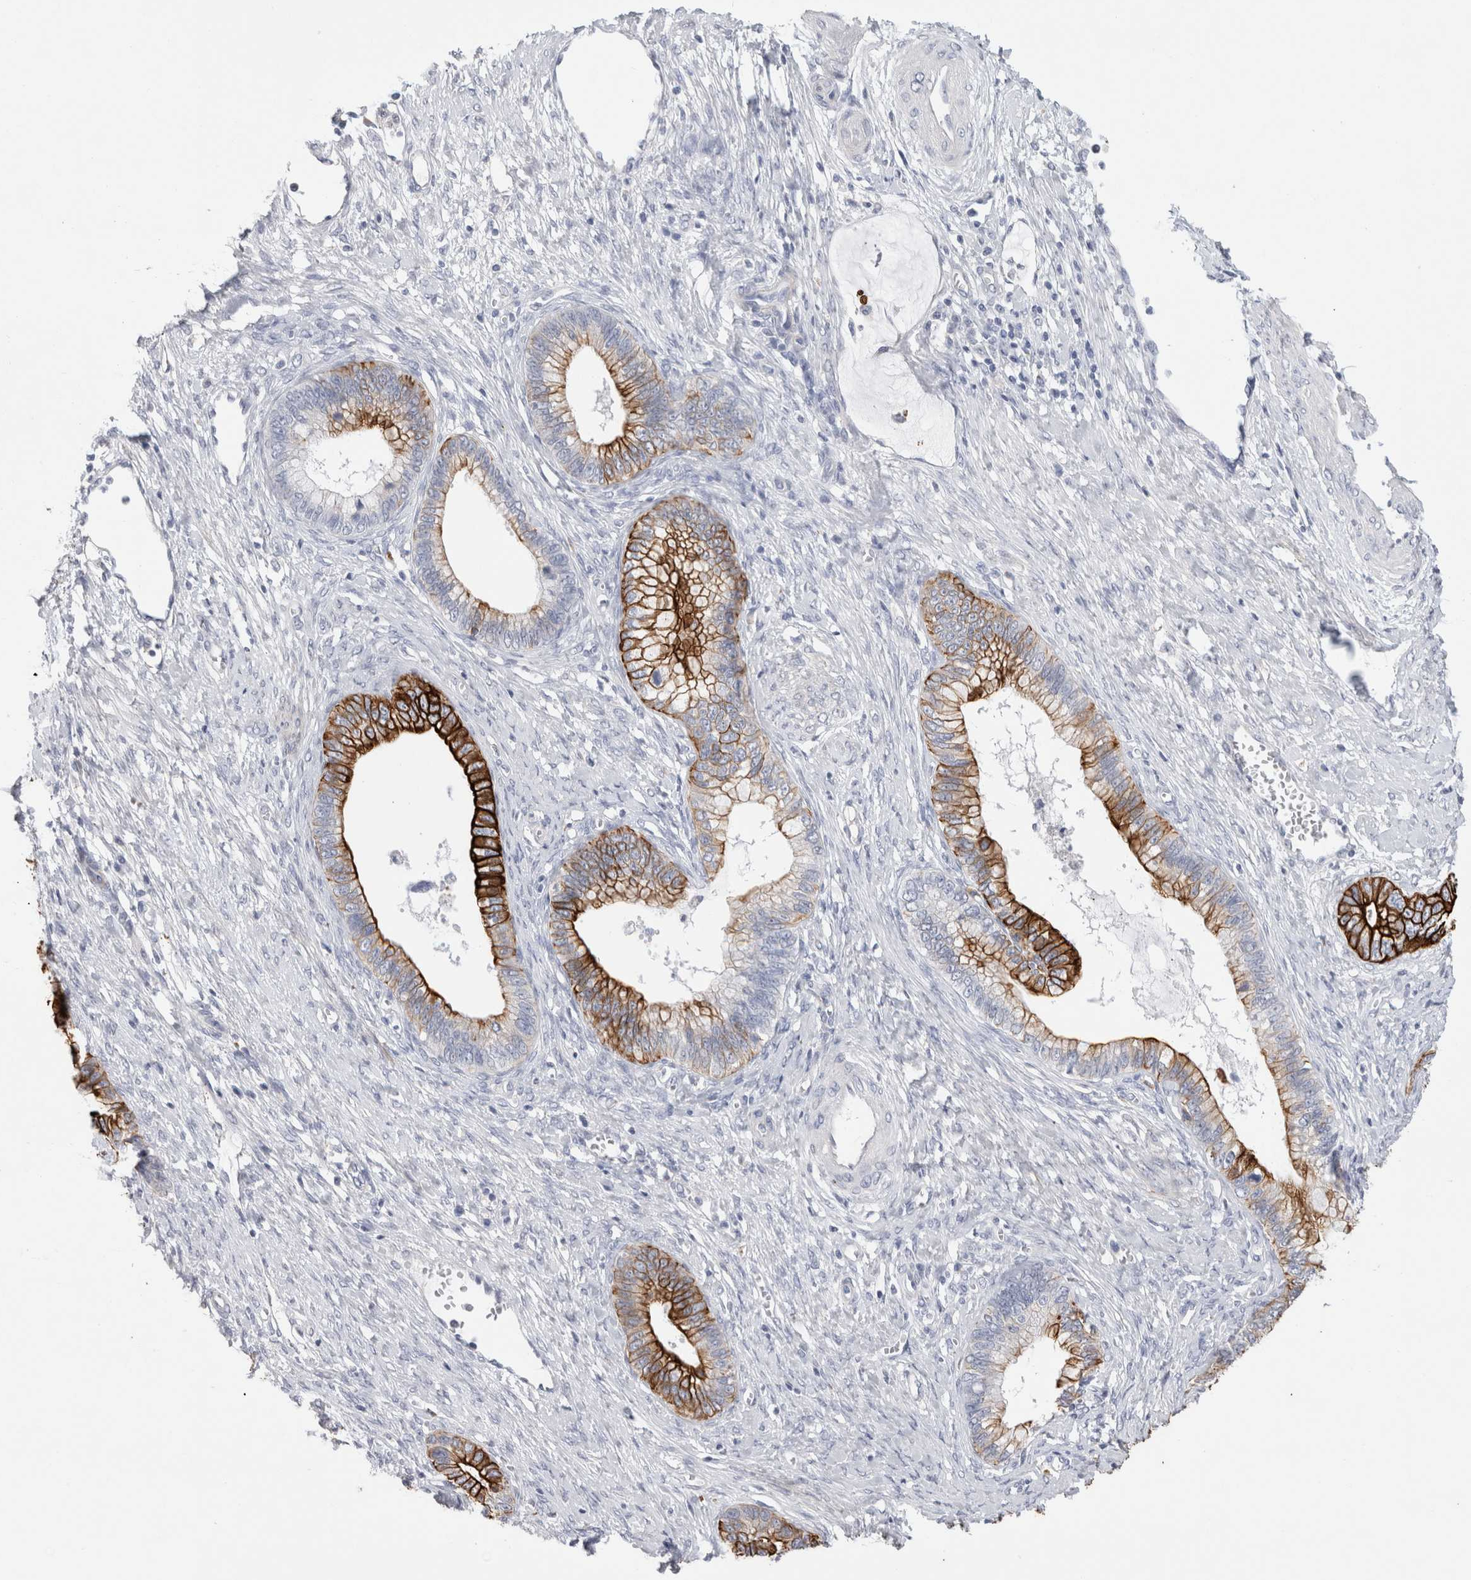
{"staining": {"intensity": "strong", "quantity": ">75%", "location": "cytoplasmic/membranous"}, "tissue": "cervical cancer", "cell_type": "Tumor cells", "image_type": "cancer", "snomed": [{"axis": "morphology", "description": "Adenocarcinoma, NOS"}, {"axis": "topography", "description": "Cervix"}], "caption": "Approximately >75% of tumor cells in human cervical cancer (adenocarcinoma) exhibit strong cytoplasmic/membranous protein expression as visualized by brown immunohistochemical staining.", "gene": "GAA", "patient": {"sex": "female", "age": 44}}